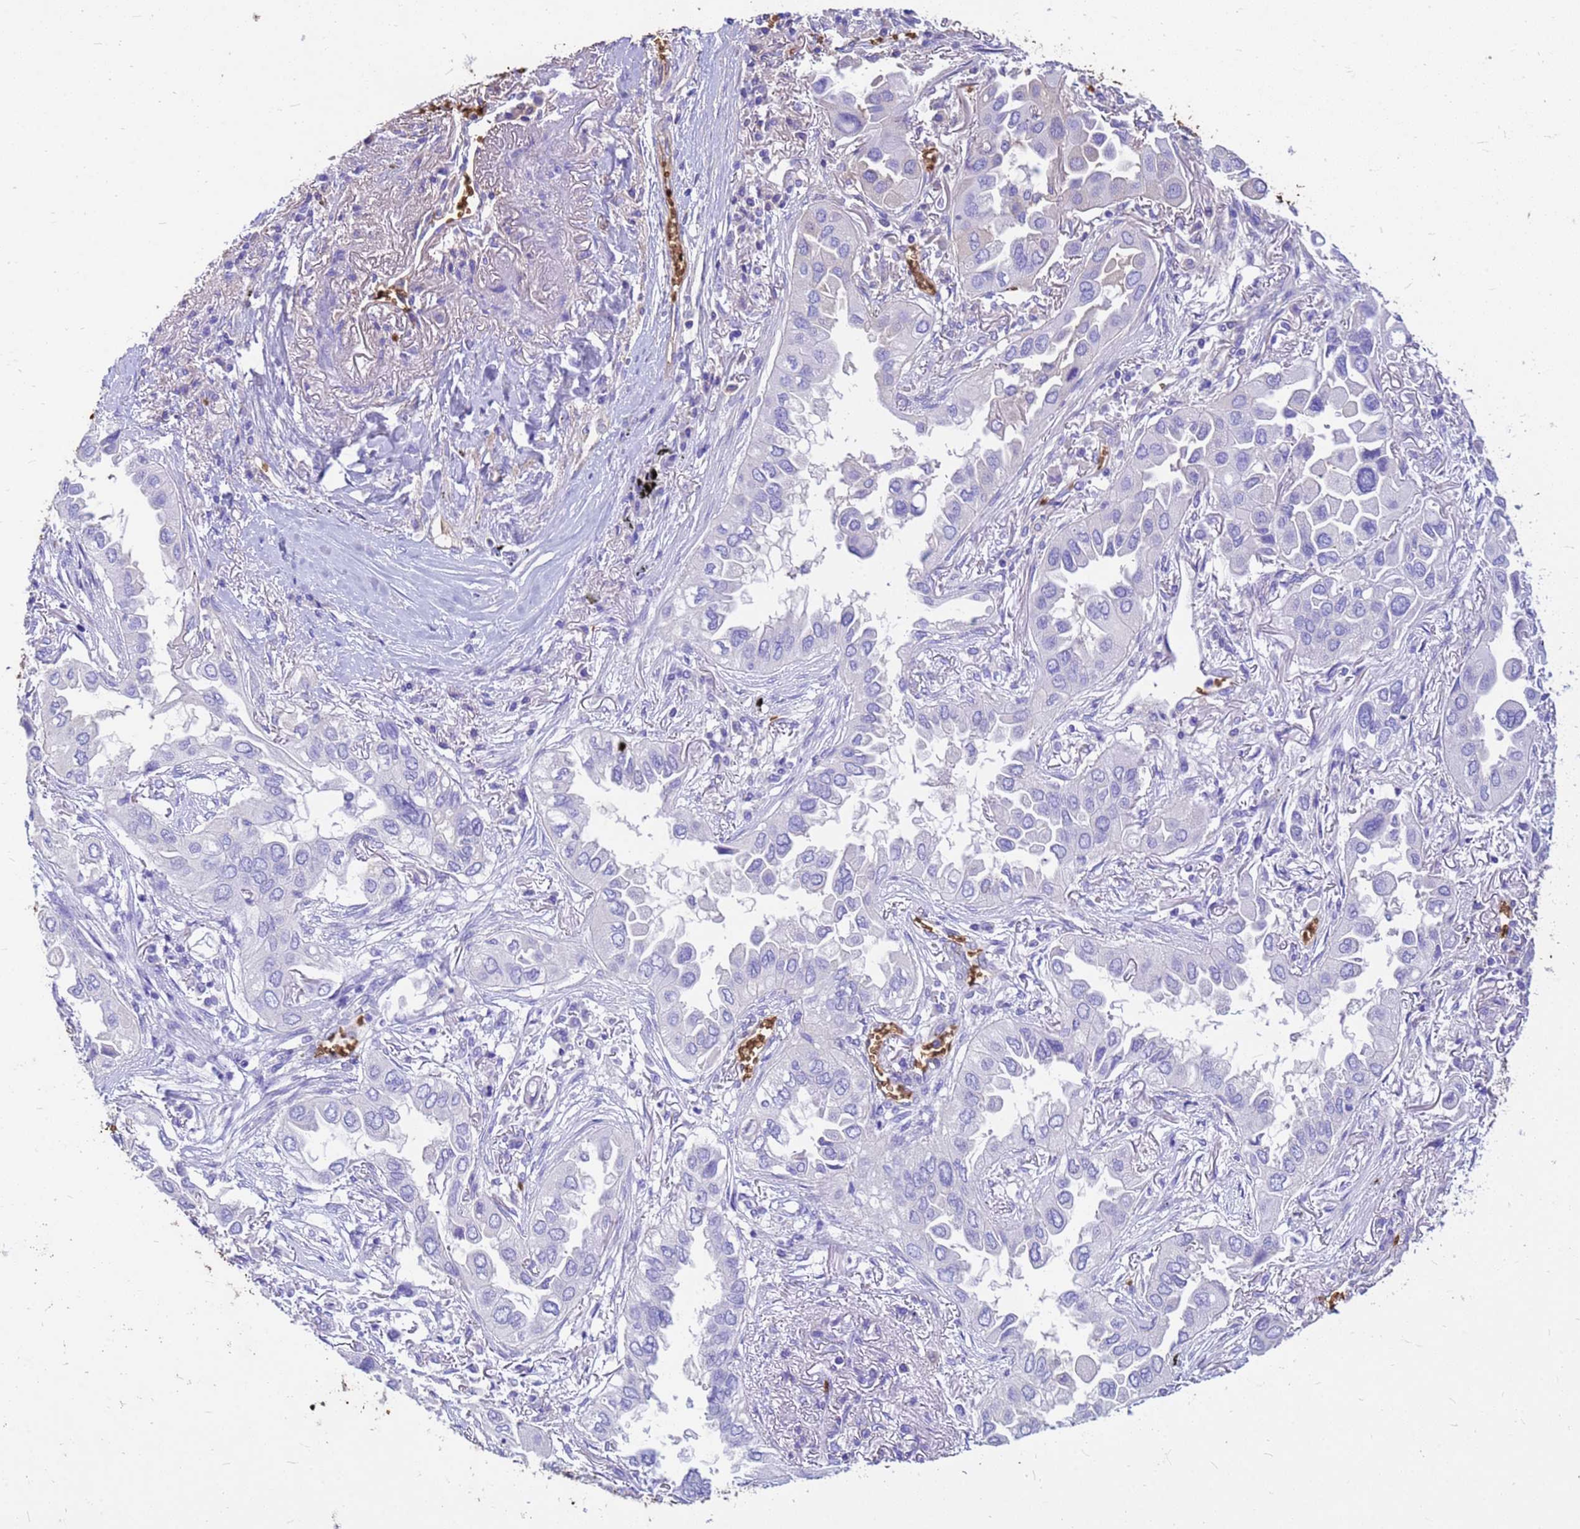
{"staining": {"intensity": "negative", "quantity": "none", "location": "none"}, "tissue": "lung cancer", "cell_type": "Tumor cells", "image_type": "cancer", "snomed": [{"axis": "morphology", "description": "Adenocarcinoma, NOS"}, {"axis": "topography", "description": "Lung"}], "caption": "There is no significant staining in tumor cells of adenocarcinoma (lung).", "gene": "HBA2", "patient": {"sex": "female", "age": 76}}